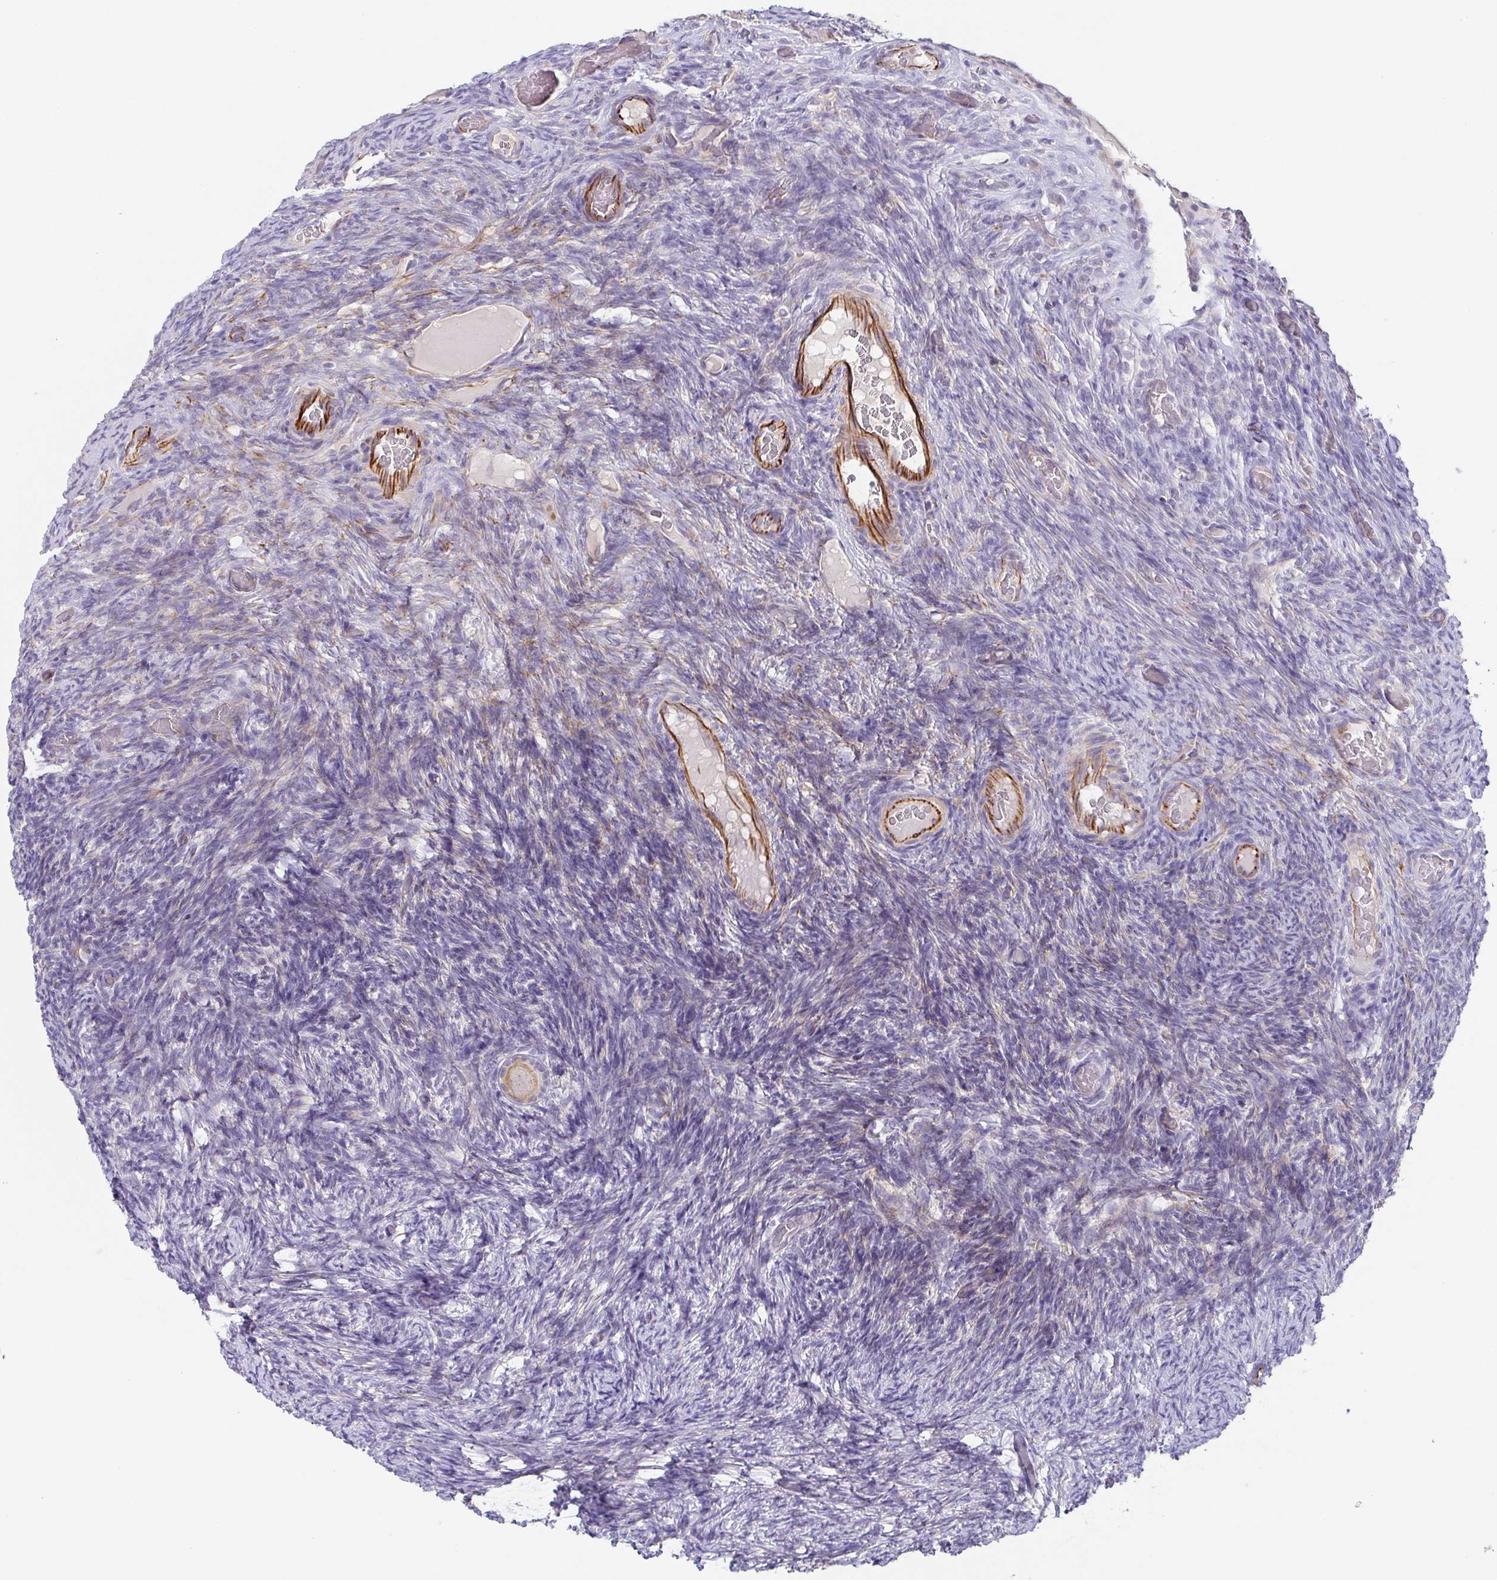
{"staining": {"intensity": "weak", "quantity": ">75%", "location": "cytoplasmic/membranous"}, "tissue": "ovary", "cell_type": "Follicle cells", "image_type": "normal", "snomed": [{"axis": "morphology", "description": "Normal tissue, NOS"}, {"axis": "topography", "description": "Ovary"}], "caption": "Immunohistochemical staining of unremarkable human ovary displays >75% levels of weak cytoplasmic/membranous protein positivity in approximately >75% of follicle cells.", "gene": "COL17A1", "patient": {"sex": "female", "age": 34}}